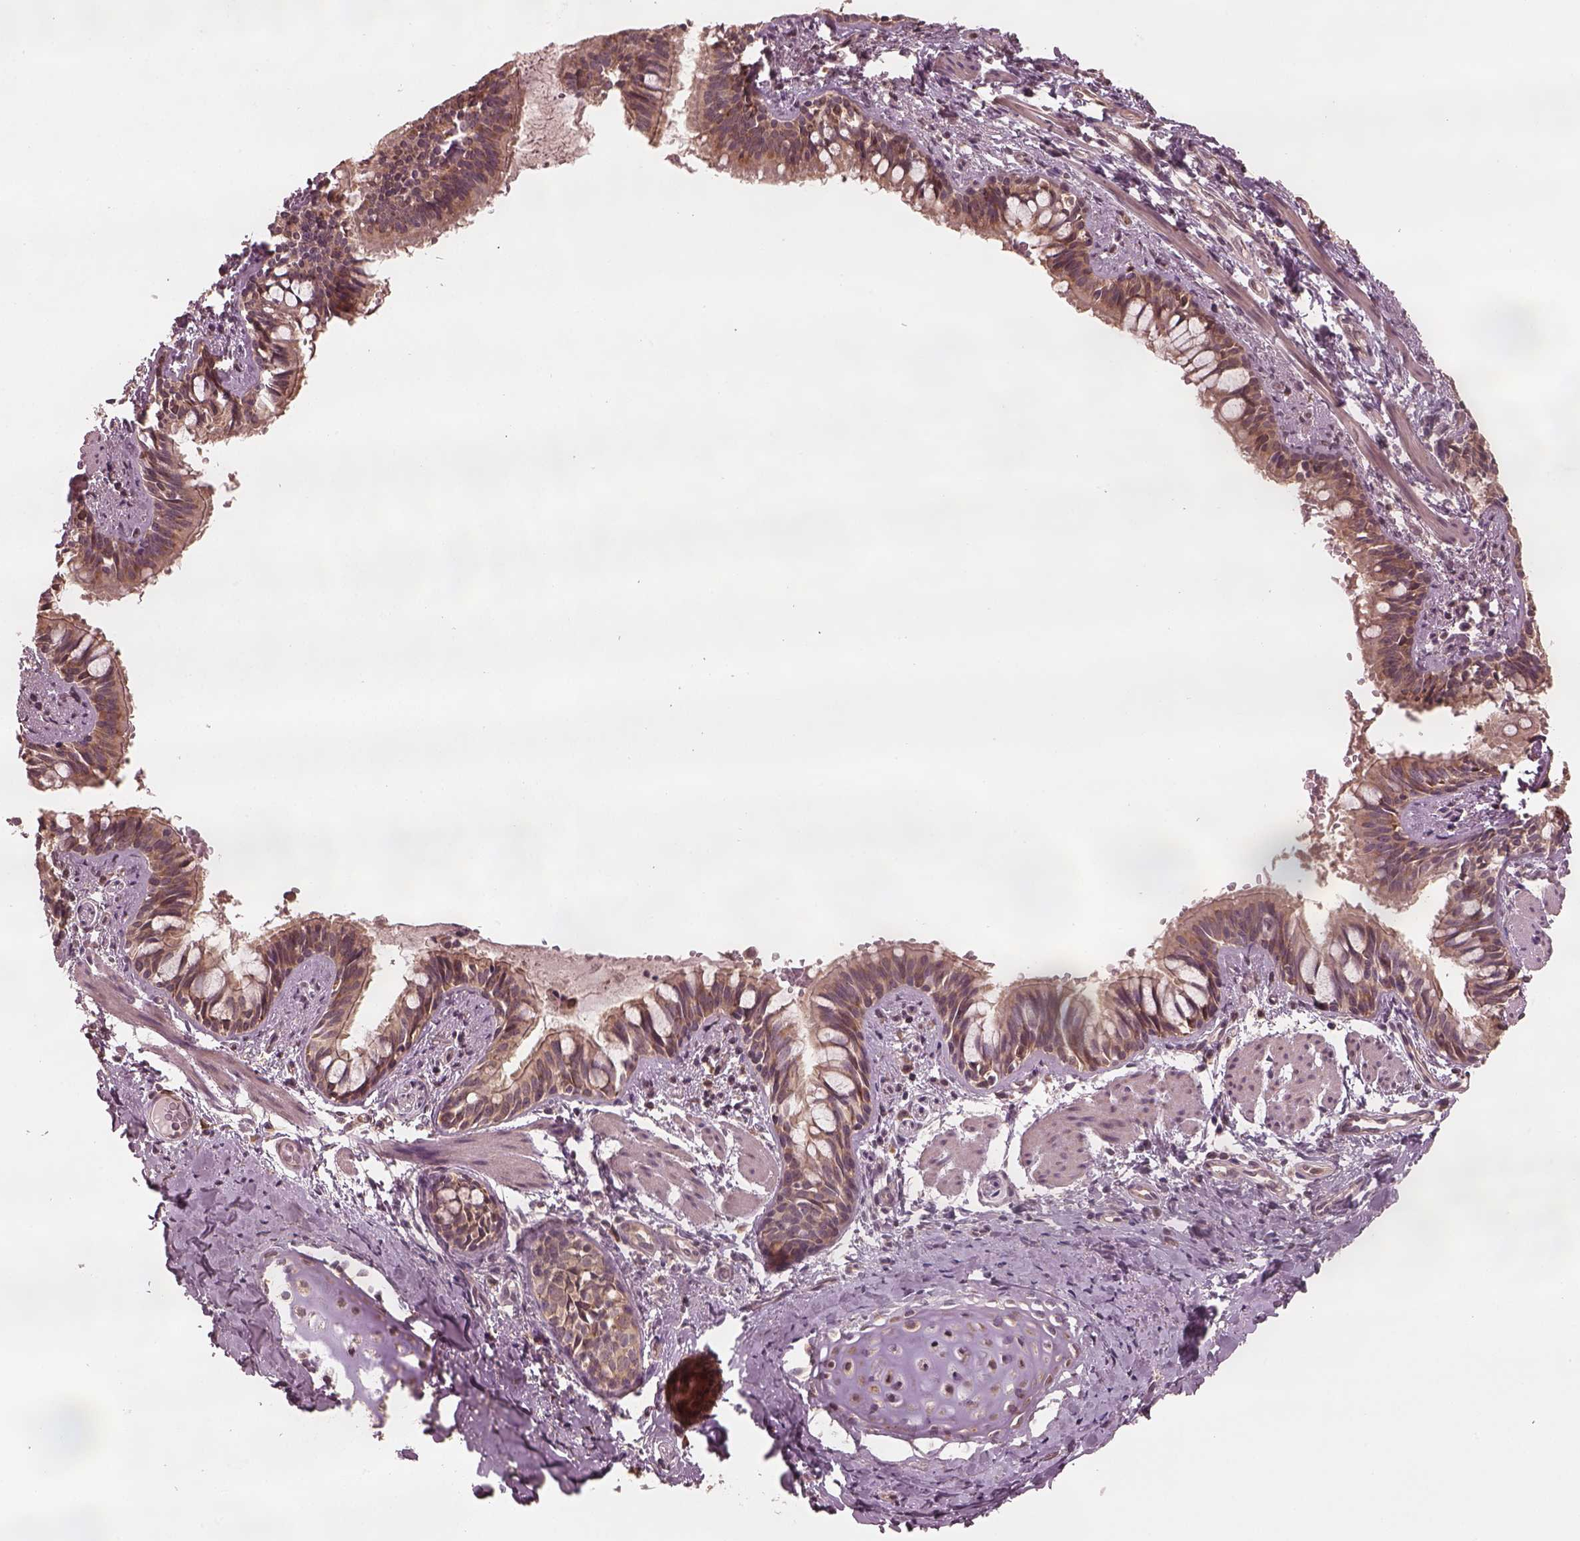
{"staining": {"intensity": "moderate", "quantity": ">75%", "location": "cytoplasmic/membranous"}, "tissue": "bronchus", "cell_type": "Respiratory epithelial cells", "image_type": "normal", "snomed": [{"axis": "morphology", "description": "Normal tissue, NOS"}, {"axis": "topography", "description": "Bronchus"}], "caption": "Immunohistochemistry of unremarkable human bronchus reveals medium levels of moderate cytoplasmic/membranous staining in approximately >75% of respiratory epithelial cells. Using DAB (3,3'-diaminobenzidine) (brown) and hematoxylin (blue) stains, captured at high magnification using brightfield microscopy.", "gene": "RPS5", "patient": {"sex": "male", "age": 1}}